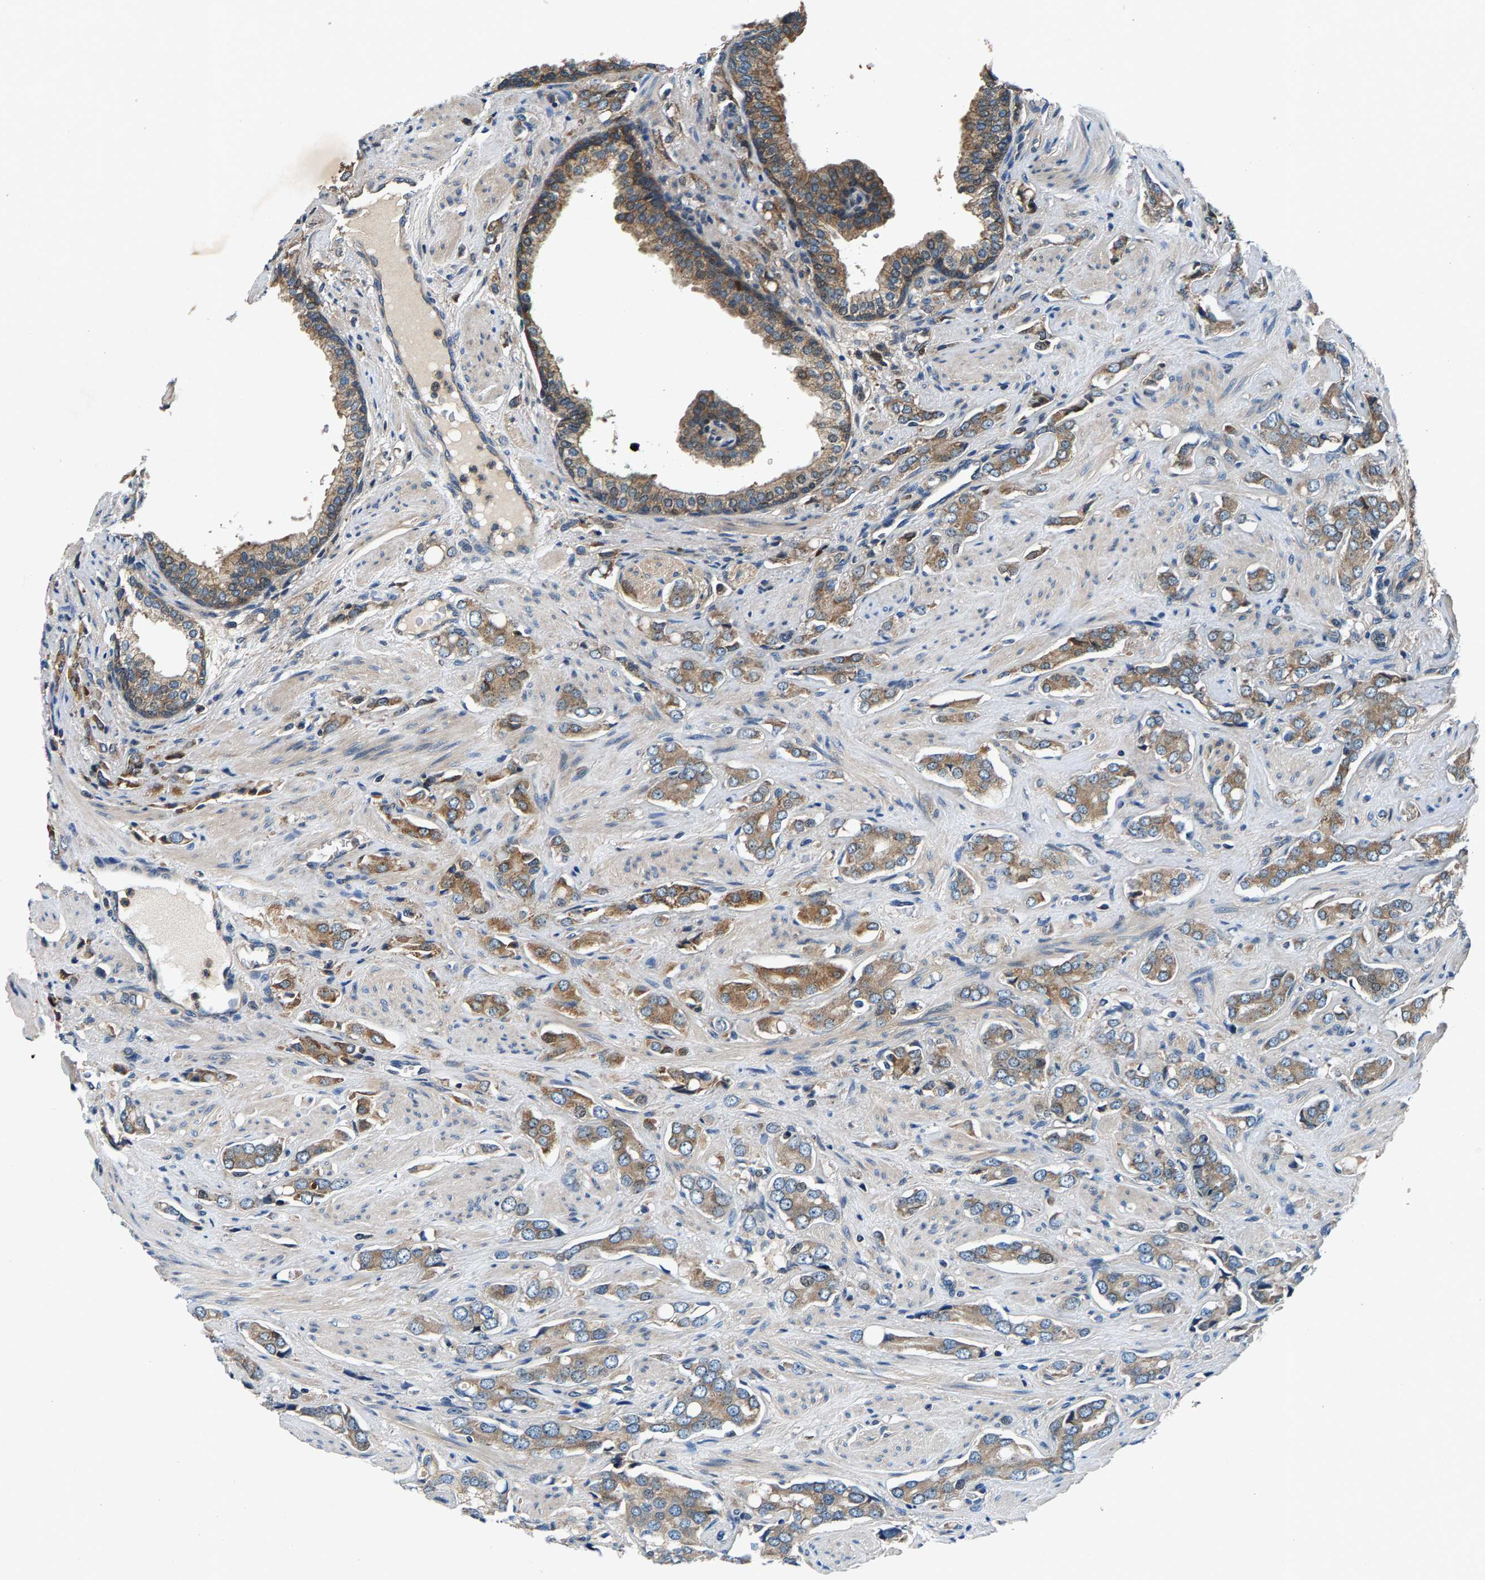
{"staining": {"intensity": "moderate", "quantity": ">75%", "location": "cytoplasmic/membranous"}, "tissue": "prostate cancer", "cell_type": "Tumor cells", "image_type": "cancer", "snomed": [{"axis": "morphology", "description": "Adenocarcinoma, High grade"}, {"axis": "topography", "description": "Prostate"}], "caption": "This micrograph reveals IHC staining of human high-grade adenocarcinoma (prostate), with medium moderate cytoplasmic/membranous expression in approximately >75% of tumor cells.", "gene": "FAM78A", "patient": {"sex": "male", "age": 52}}